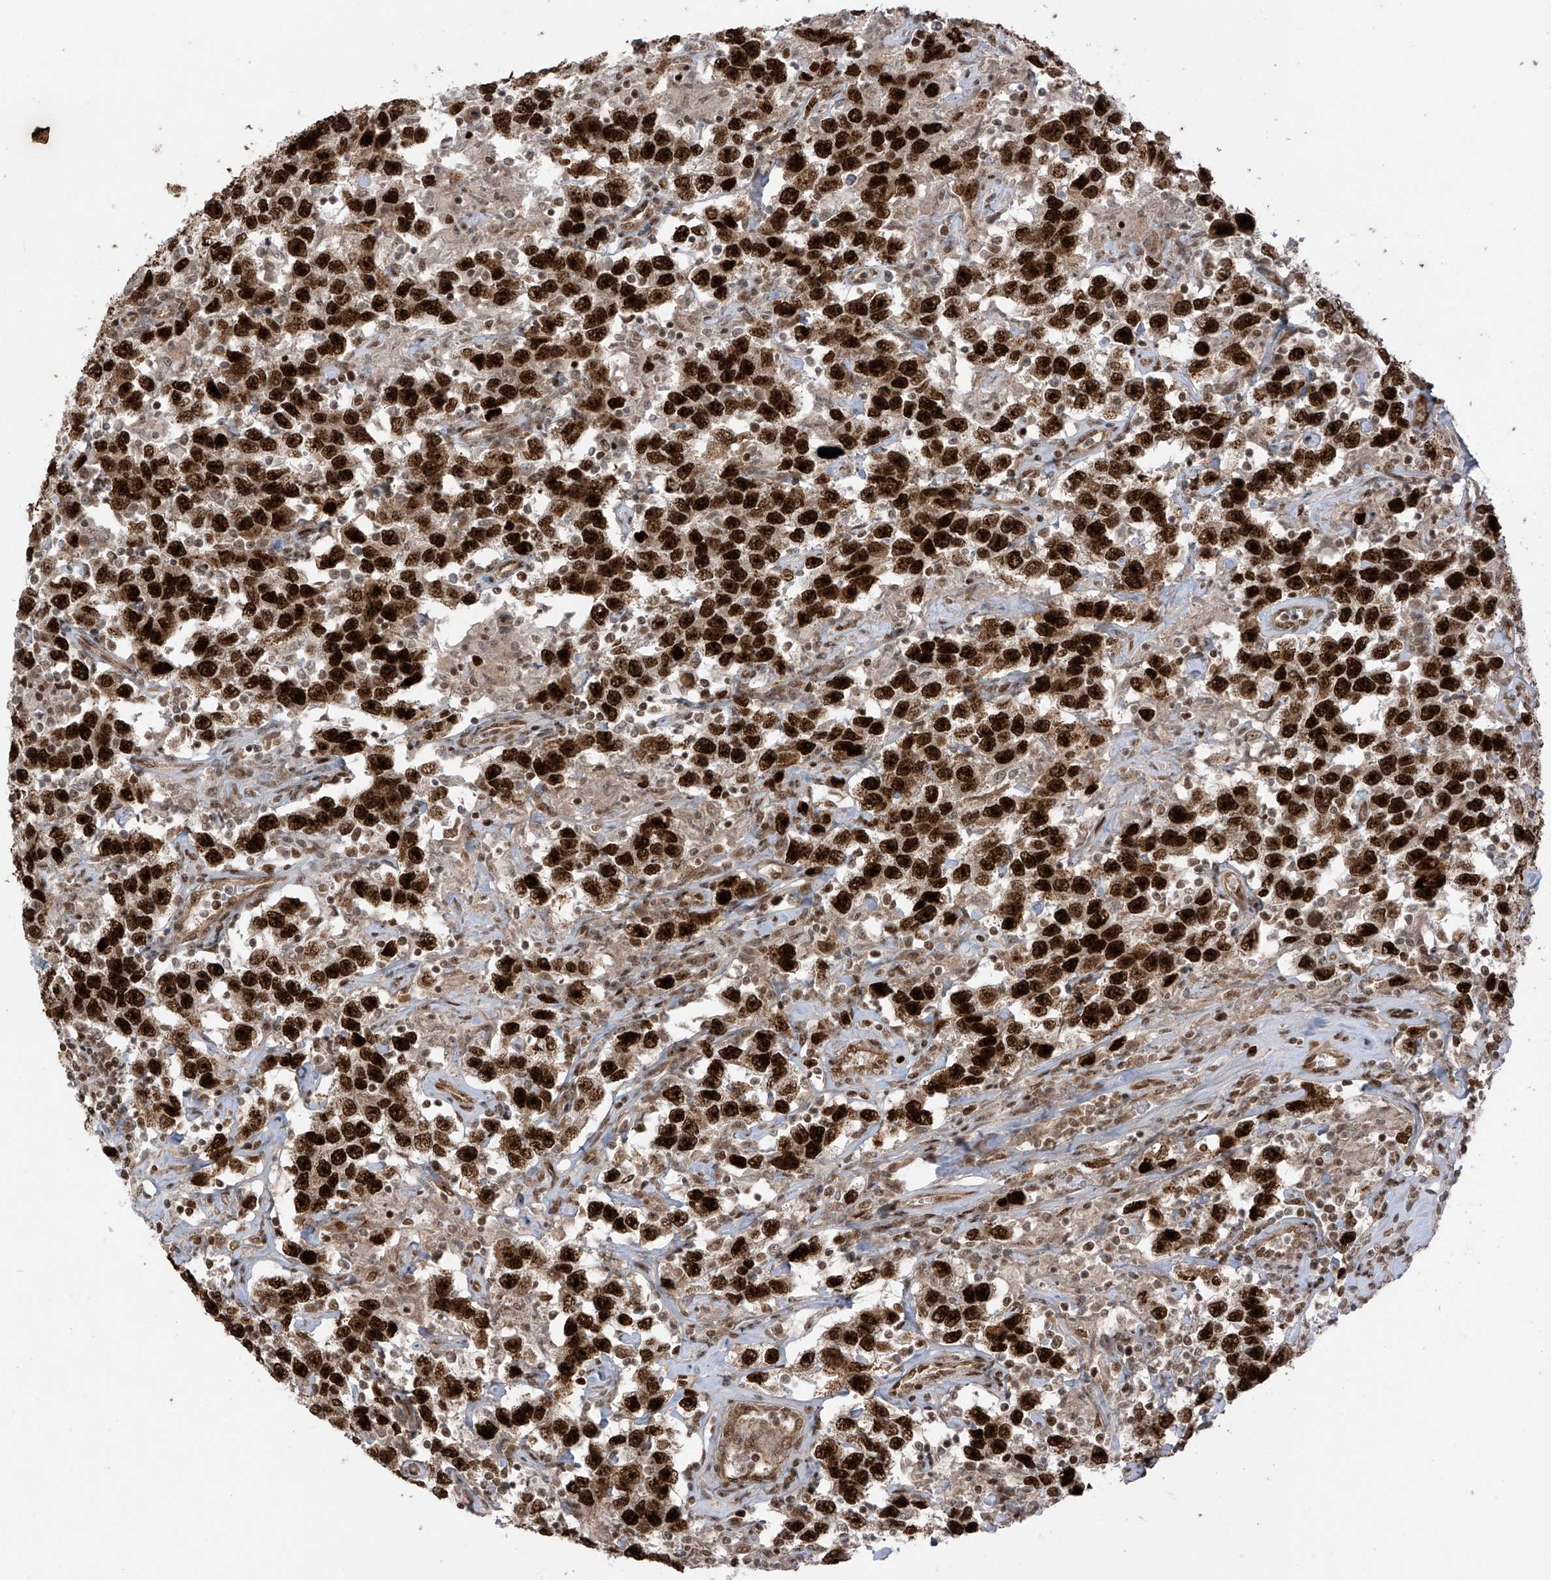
{"staining": {"intensity": "strong", "quantity": ">75%", "location": "nuclear"}, "tissue": "testis cancer", "cell_type": "Tumor cells", "image_type": "cancer", "snomed": [{"axis": "morphology", "description": "Seminoma, NOS"}, {"axis": "topography", "description": "Testis"}], "caption": "A brown stain labels strong nuclear staining of a protein in seminoma (testis) tumor cells.", "gene": "ARHGEF3", "patient": {"sex": "male", "age": 41}}